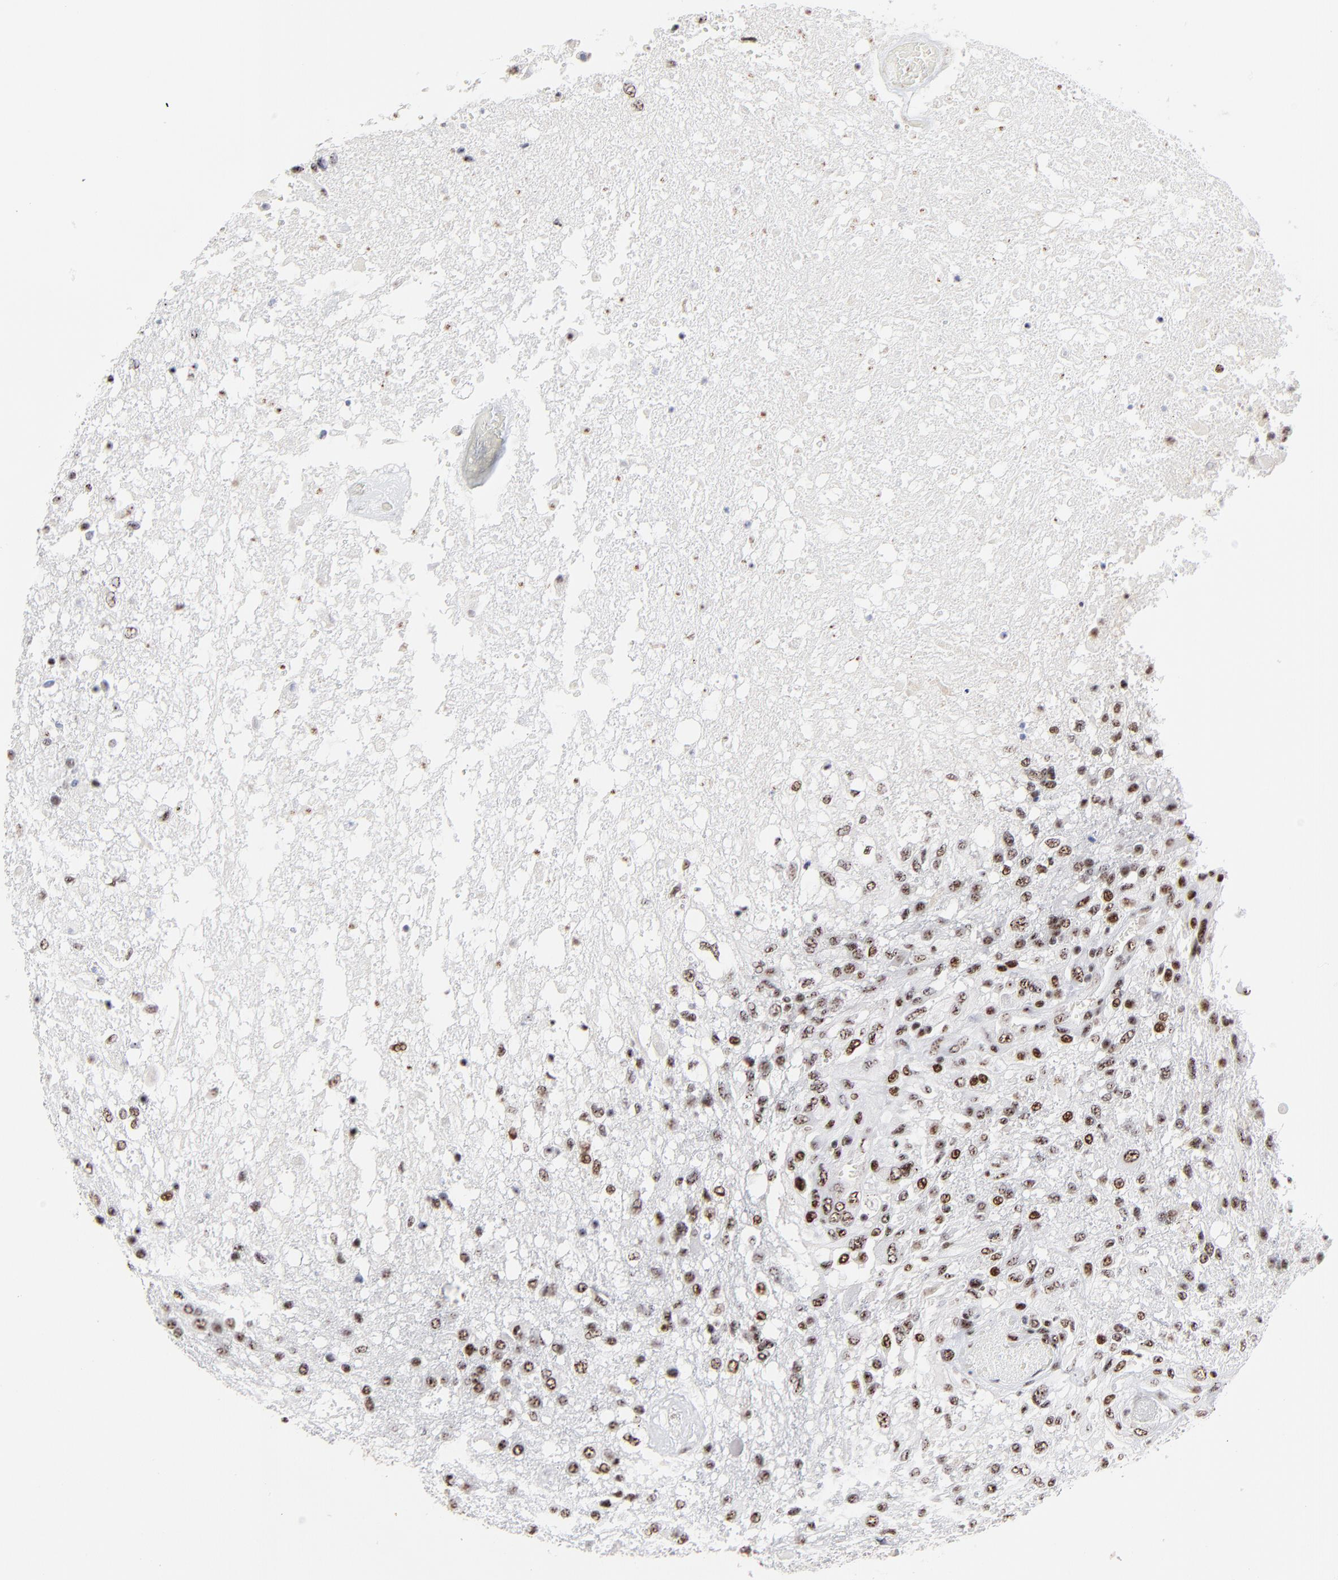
{"staining": {"intensity": "weak", "quantity": ">75%", "location": "nuclear"}, "tissue": "glioma", "cell_type": "Tumor cells", "image_type": "cancer", "snomed": [{"axis": "morphology", "description": "Glioma, malignant, High grade"}, {"axis": "topography", "description": "Cerebral cortex"}], "caption": "A brown stain shows weak nuclear expression of a protein in human malignant glioma (high-grade) tumor cells.", "gene": "MBD4", "patient": {"sex": "male", "age": 79}}